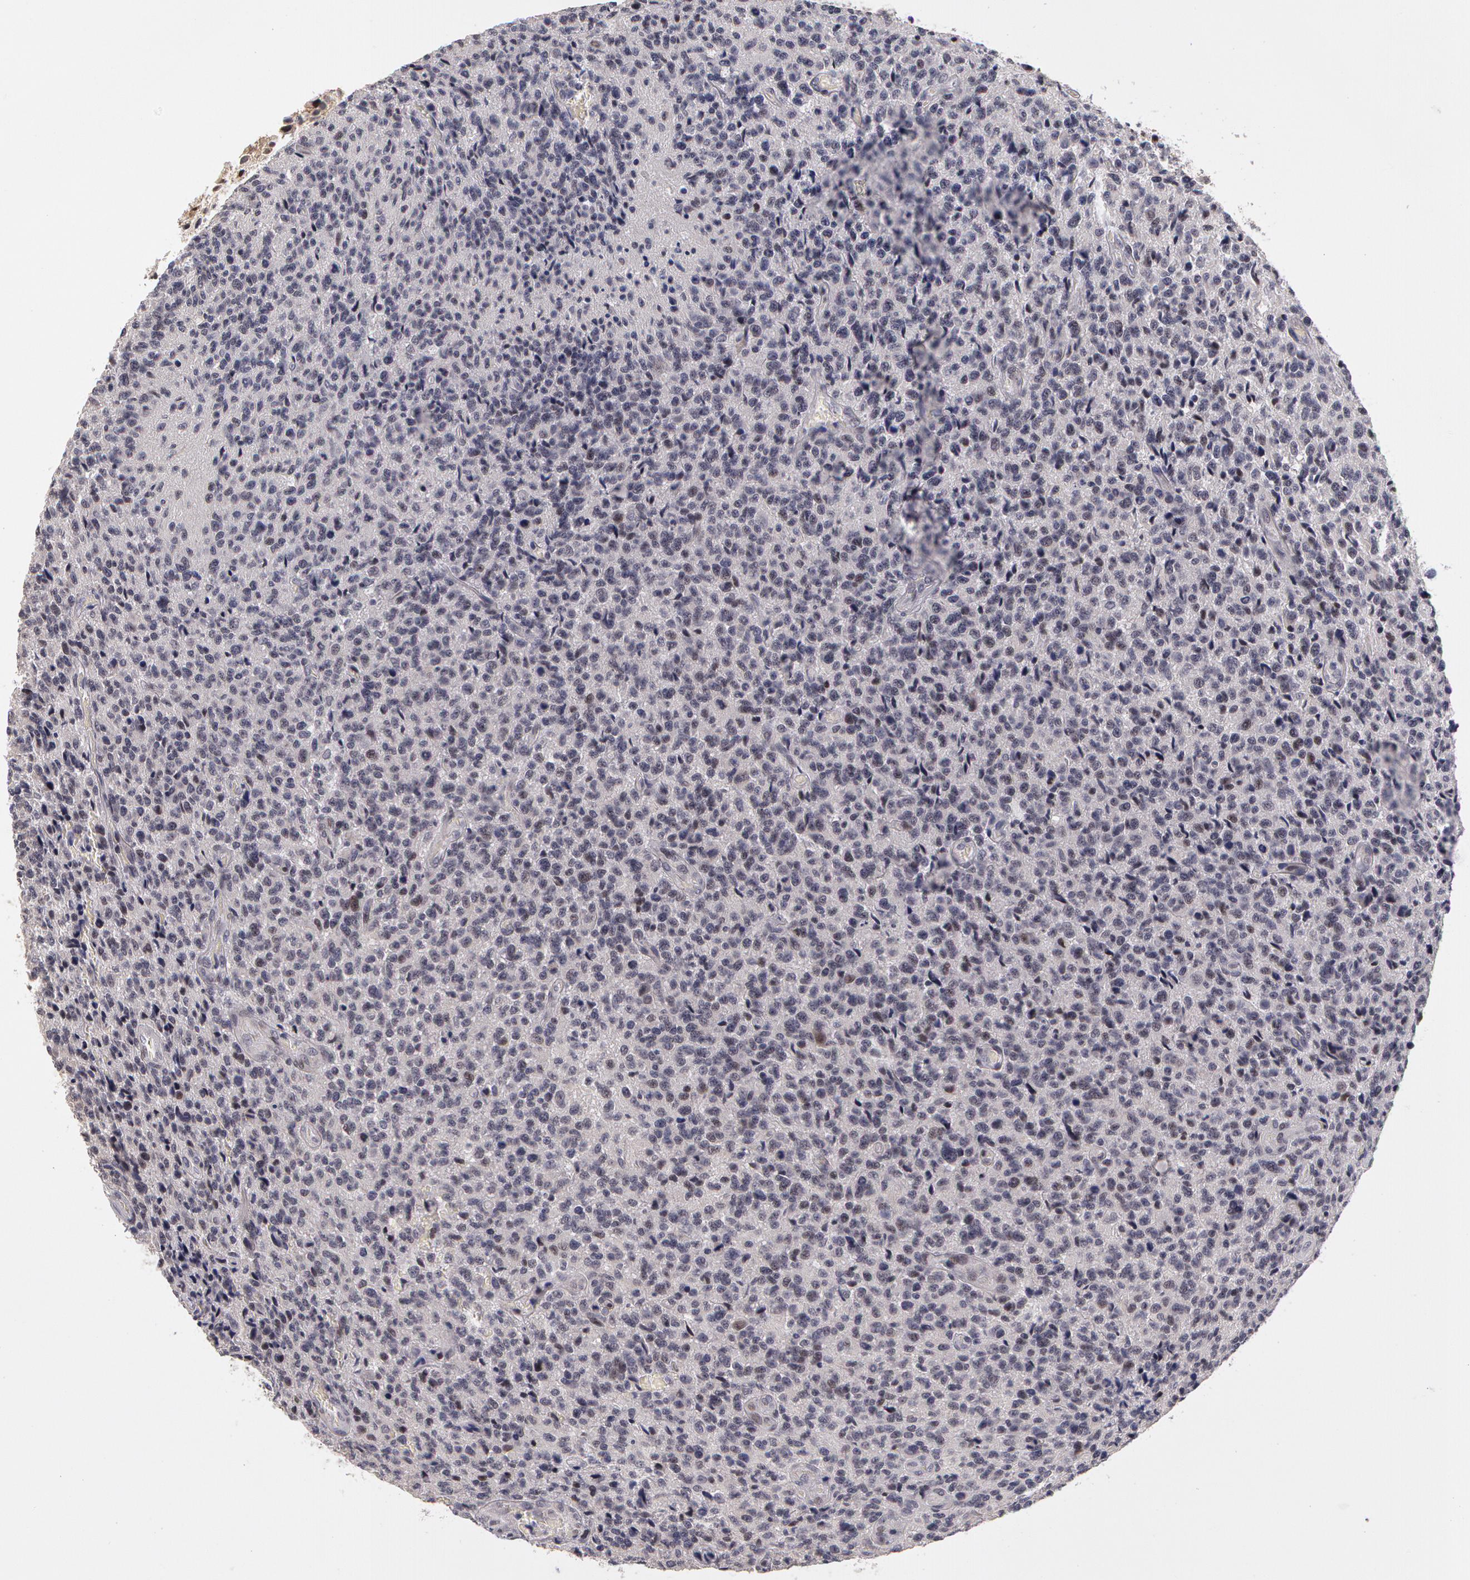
{"staining": {"intensity": "negative", "quantity": "none", "location": "none"}, "tissue": "glioma", "cell_type": "Tumor cells", "image_type": "cancer", "snomed": [{"axis": "morphology", "description": "Glioma, malignant, High grade"}, {"axis": "topography", "description": "Brain"}], "caption": "A histopathology image of human malignant glioma (high-grade) is negative for staining in tumor cells.", "gene": "PRICKLE1", "patient": {"sex": "male", "age": 36}}